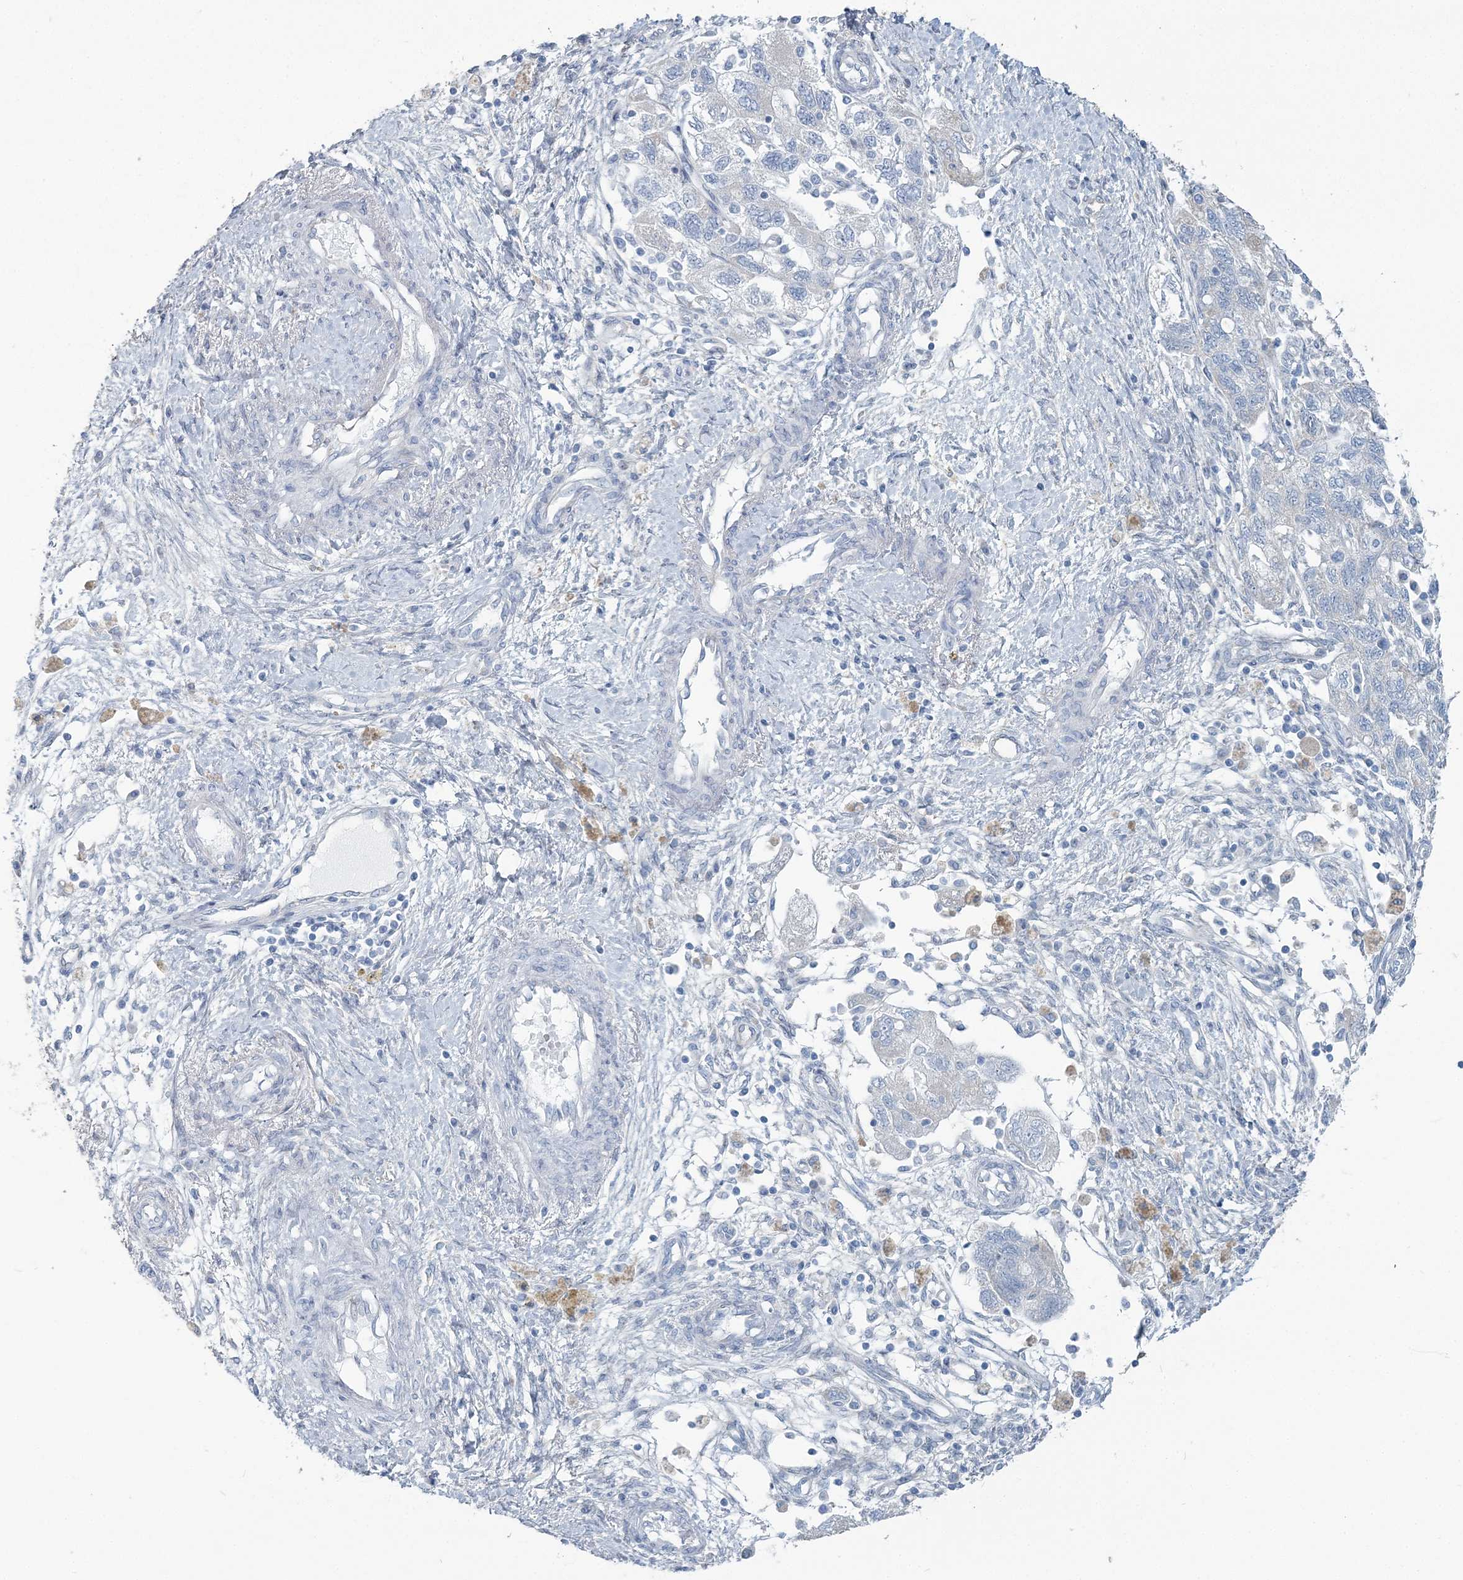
{"staining": {"intensity": "negative", "quantity": "none", "location": "none"}, "tissue": "ovarian cancer", "cell_type": "Tumor cells", "image_type": "cancer", "snomed": [{"axis": "morphology", "description": "Carcinoma, NOS"}, {"axis": "morphology", "description": "Cystadenocarcinoma, serous, NOS"}, {"axis": "topography", "description": "Ovary"}], "caption": "High power microscopy image of an immunohistochemistry photomicrograph of ovarian cancer (serous cystadenocarcinoma), revealing no significant positivity in tumor cells.", "gene": "CMBL", "patient": {"sex": "female", "age": 69}}